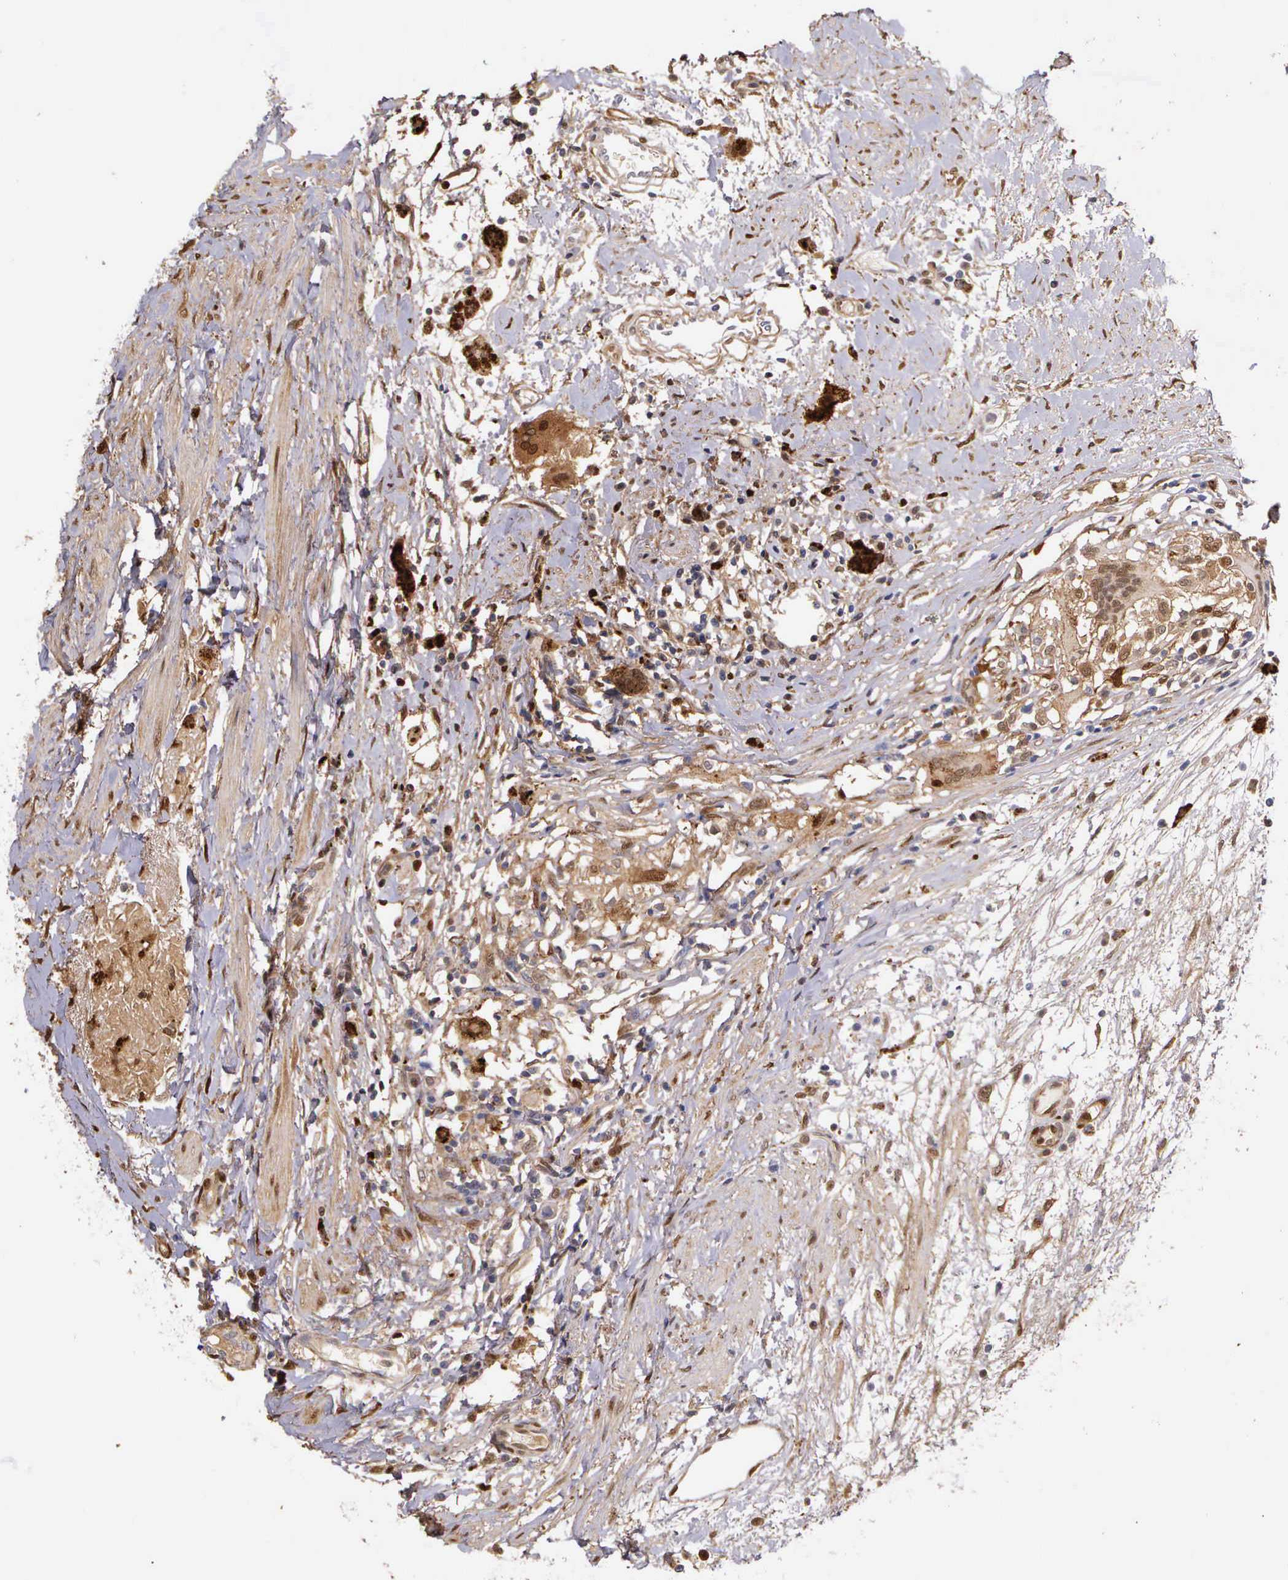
{"staining": {"intensity": "negative", "quantity": "none", "location": "none"}, "tissue": "urothelial cancer", "cell_type": "Tumor cells", "image_type": "cancer", "snomed": [{"axis": "morphology", "description": "Urothelial carcinoma, High grade"}, {"axis": "topography", "description": "Urinary bladder"}], "caption": "A photomicrograph of urothelial cancer stained for a protein reveals no brown staining in tumor cells.", "gene": "LGALS1", "patient": {"sex": "male", "age": 78}}